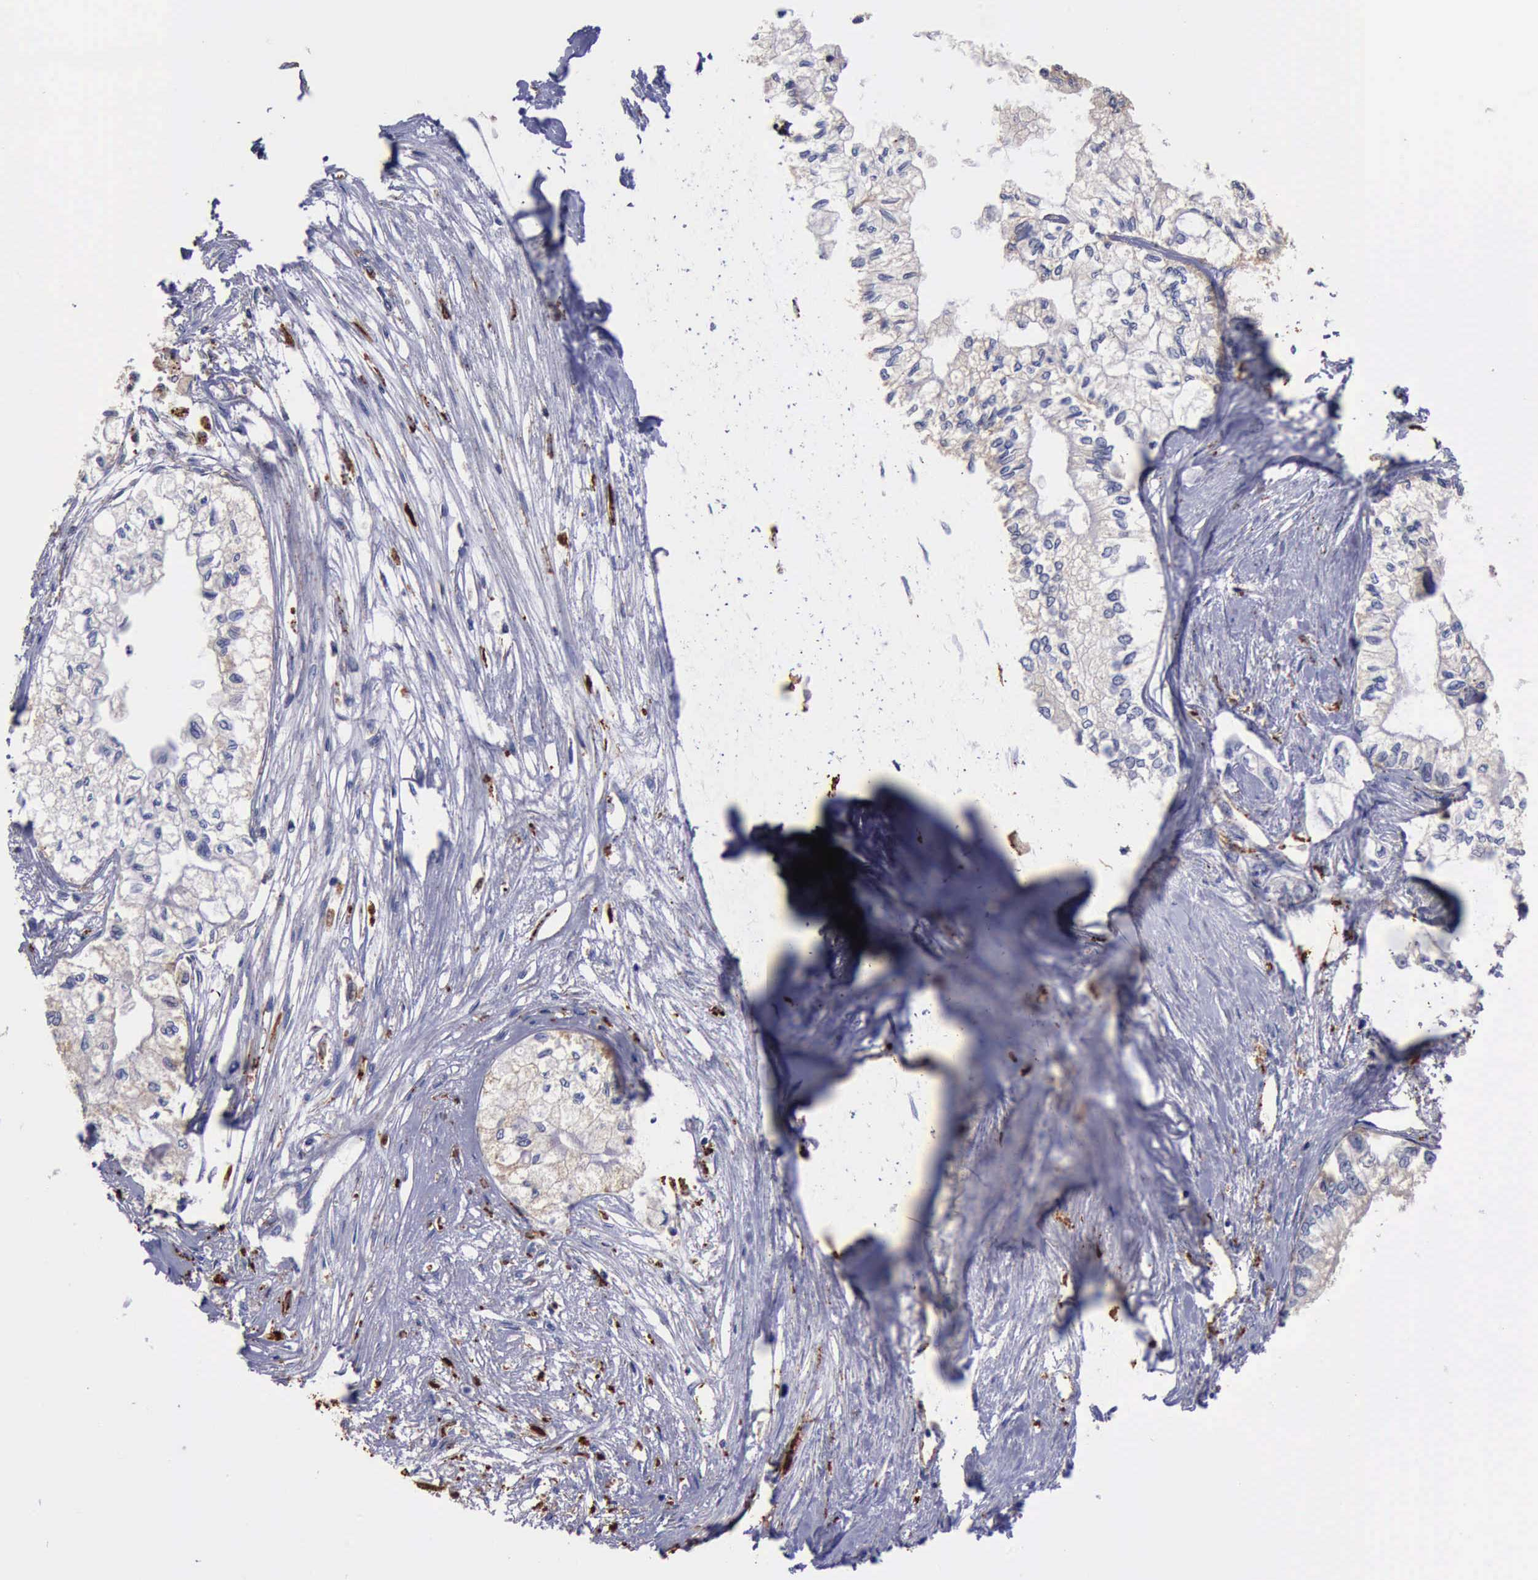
{"staining": {"intensity": "moderate", "quantity": "25%-75%", "location": "cytoplasmic/membranous"}, "tissue": "pancreatic cancer", "cell_type": "Tumor cells", "image_type": "cancer", "snomed": [{"axis": "morphology", "description": "Adenocarcinoma, NOS"}, {"axis": "topography", "description": "Pancreas"}], "caption": "DAB immunohistochemical staining of pancreatic adenocarcinoma demonstrates moderate cytoplasmic/membranous protein staining in about 25%-75% of tumor cells.", "gene": "CTSD", "patient": {"sex": "male", "age": 79}}